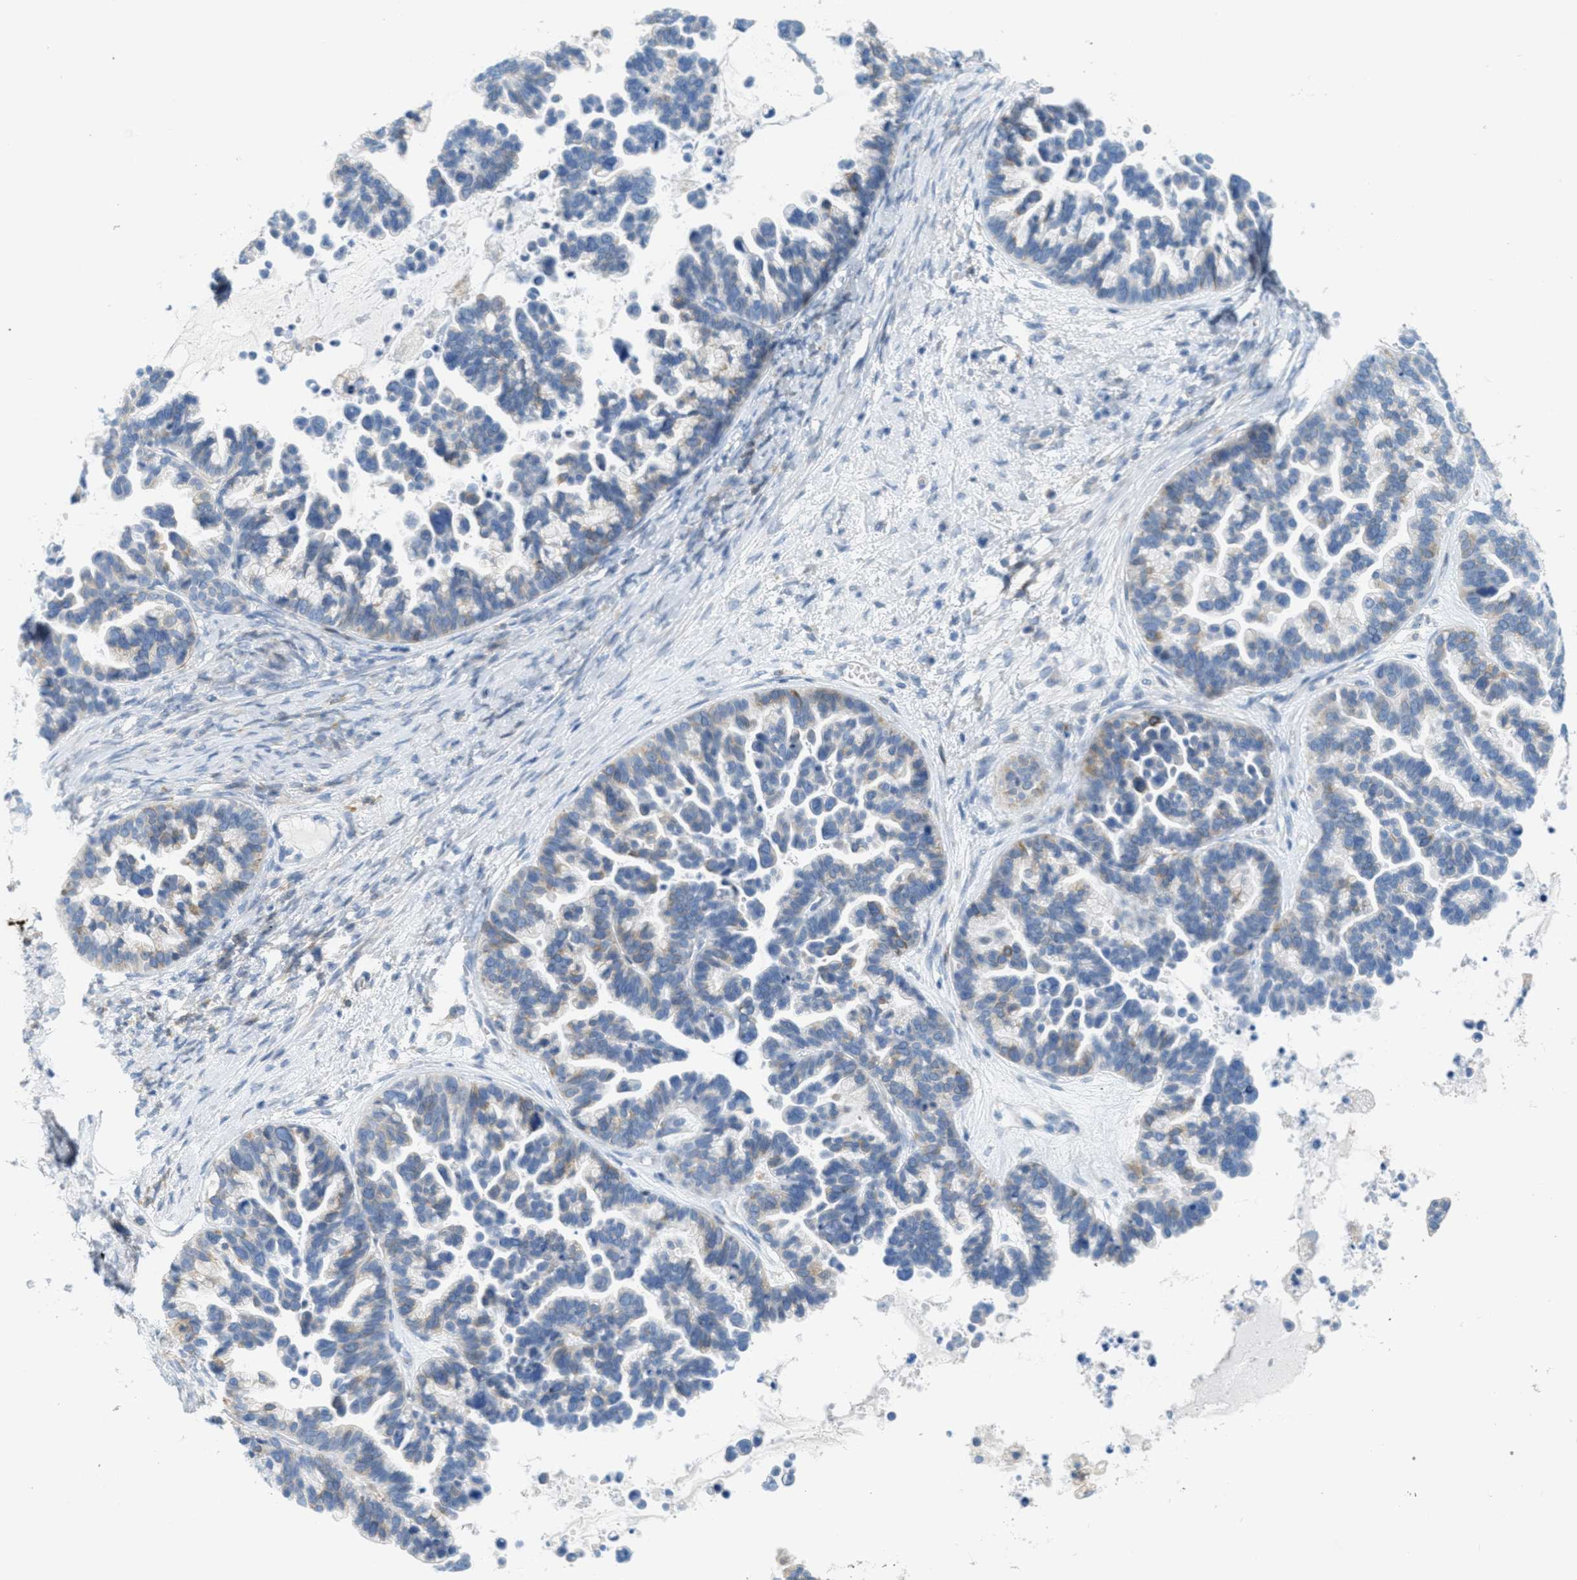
{"staining": {"intensity": "weak", "quantity": "<25%", "location": "cytoplasmic/membranous"}, "tissue": "ovarian cancer", "cell_type": "Tumor cells", "image_type": "cancer", "snomed": [{"axis": "morphology", "description": "Cystadenocarcinoma, serous, NOS"}, {"axis": "topography", "description": "Ovary"}], "caption": "Tumor cells are negative for protein expression in human serous cystadenocarcinoma (ovarian). The staining was performed using DAB to visualize the protein expression in brown, while the nuclei were stained in blue with hematoxylin (Magnification: 20x).", "gene": "TEX264", "patient": {"sex": "female", "age": 56}}